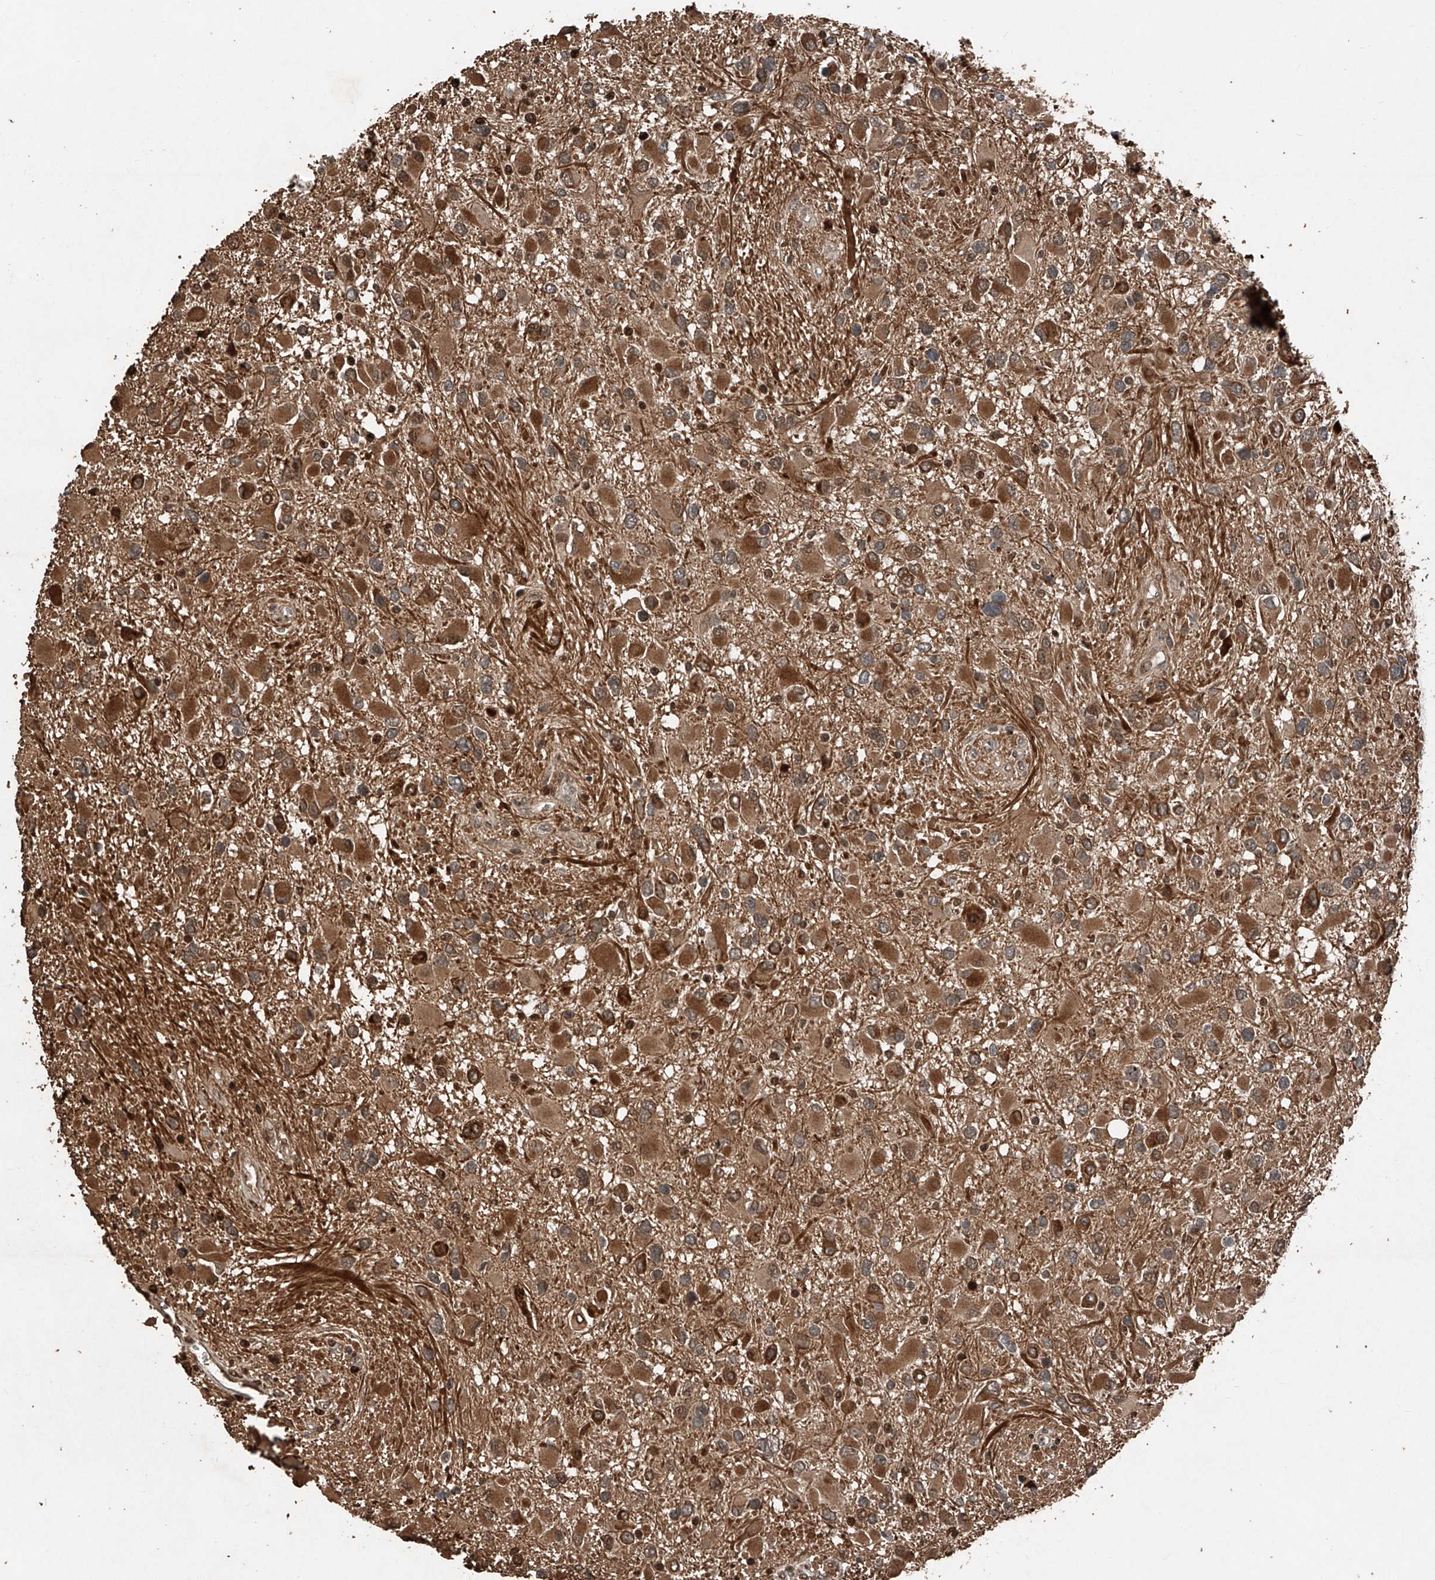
{"staining": {"intensity": "moderate", "quantity": ">75%", "location": "cytoplasmic/membranous"}, "tissue": "glioma", "cell_type": "Tumor cells", "image_type": "cancer", "snomed": [{"axis": "morphology", "description": "Glioma, malignant, High grade"}, {"axis": "topography", "description": "Brain"}], "caption": "Glioma stained for a protein (brown) reveals moderate cytoplasmic/membranous positive positivity in approximately >75% of tumor cells.", "gene": "RMND1", "patient": {"sex": "male", "age": 53}}